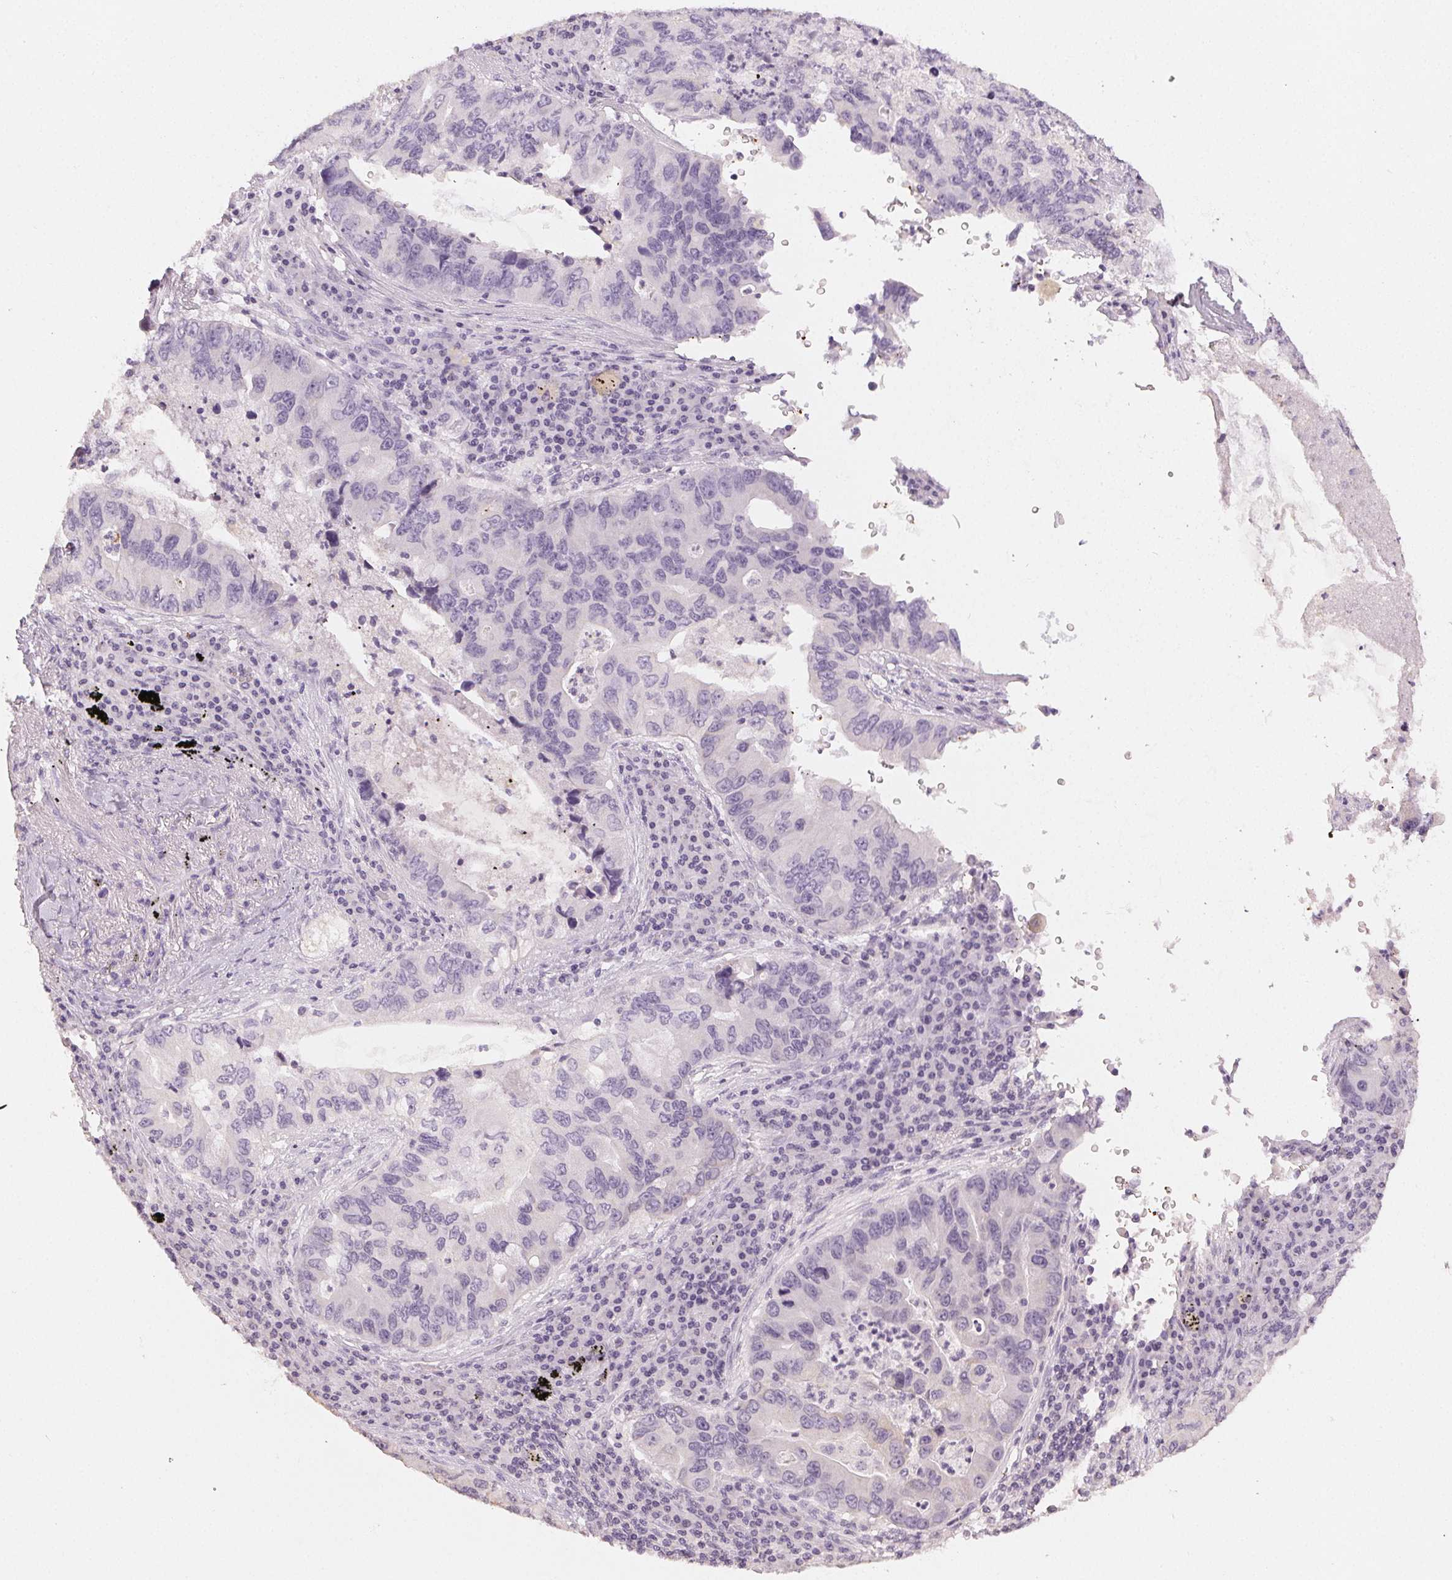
{"staining": {"intensity": "negative", "quantity": "none", "location": "none"}, "tissue": "lung cancer", "cell_type": "Tumor cells", "image_type": "cancer", "snomed": [{"axis": "morphology", "description": "Adenocarcinoma, NOS"}, {"axis": "morphology", "description": "Adenocarcinoma, metastatic, NOS"}, {"axis": "topography", "description": "Lymph node"}, {"axis": "topography", "description": "Lung"}], "caption": "The image shows no significant positivity in tumor cells of lung cancer (adenocarcinoma).", "gene": "LVRN", "patient": {"sex": "female", "age": 54}}